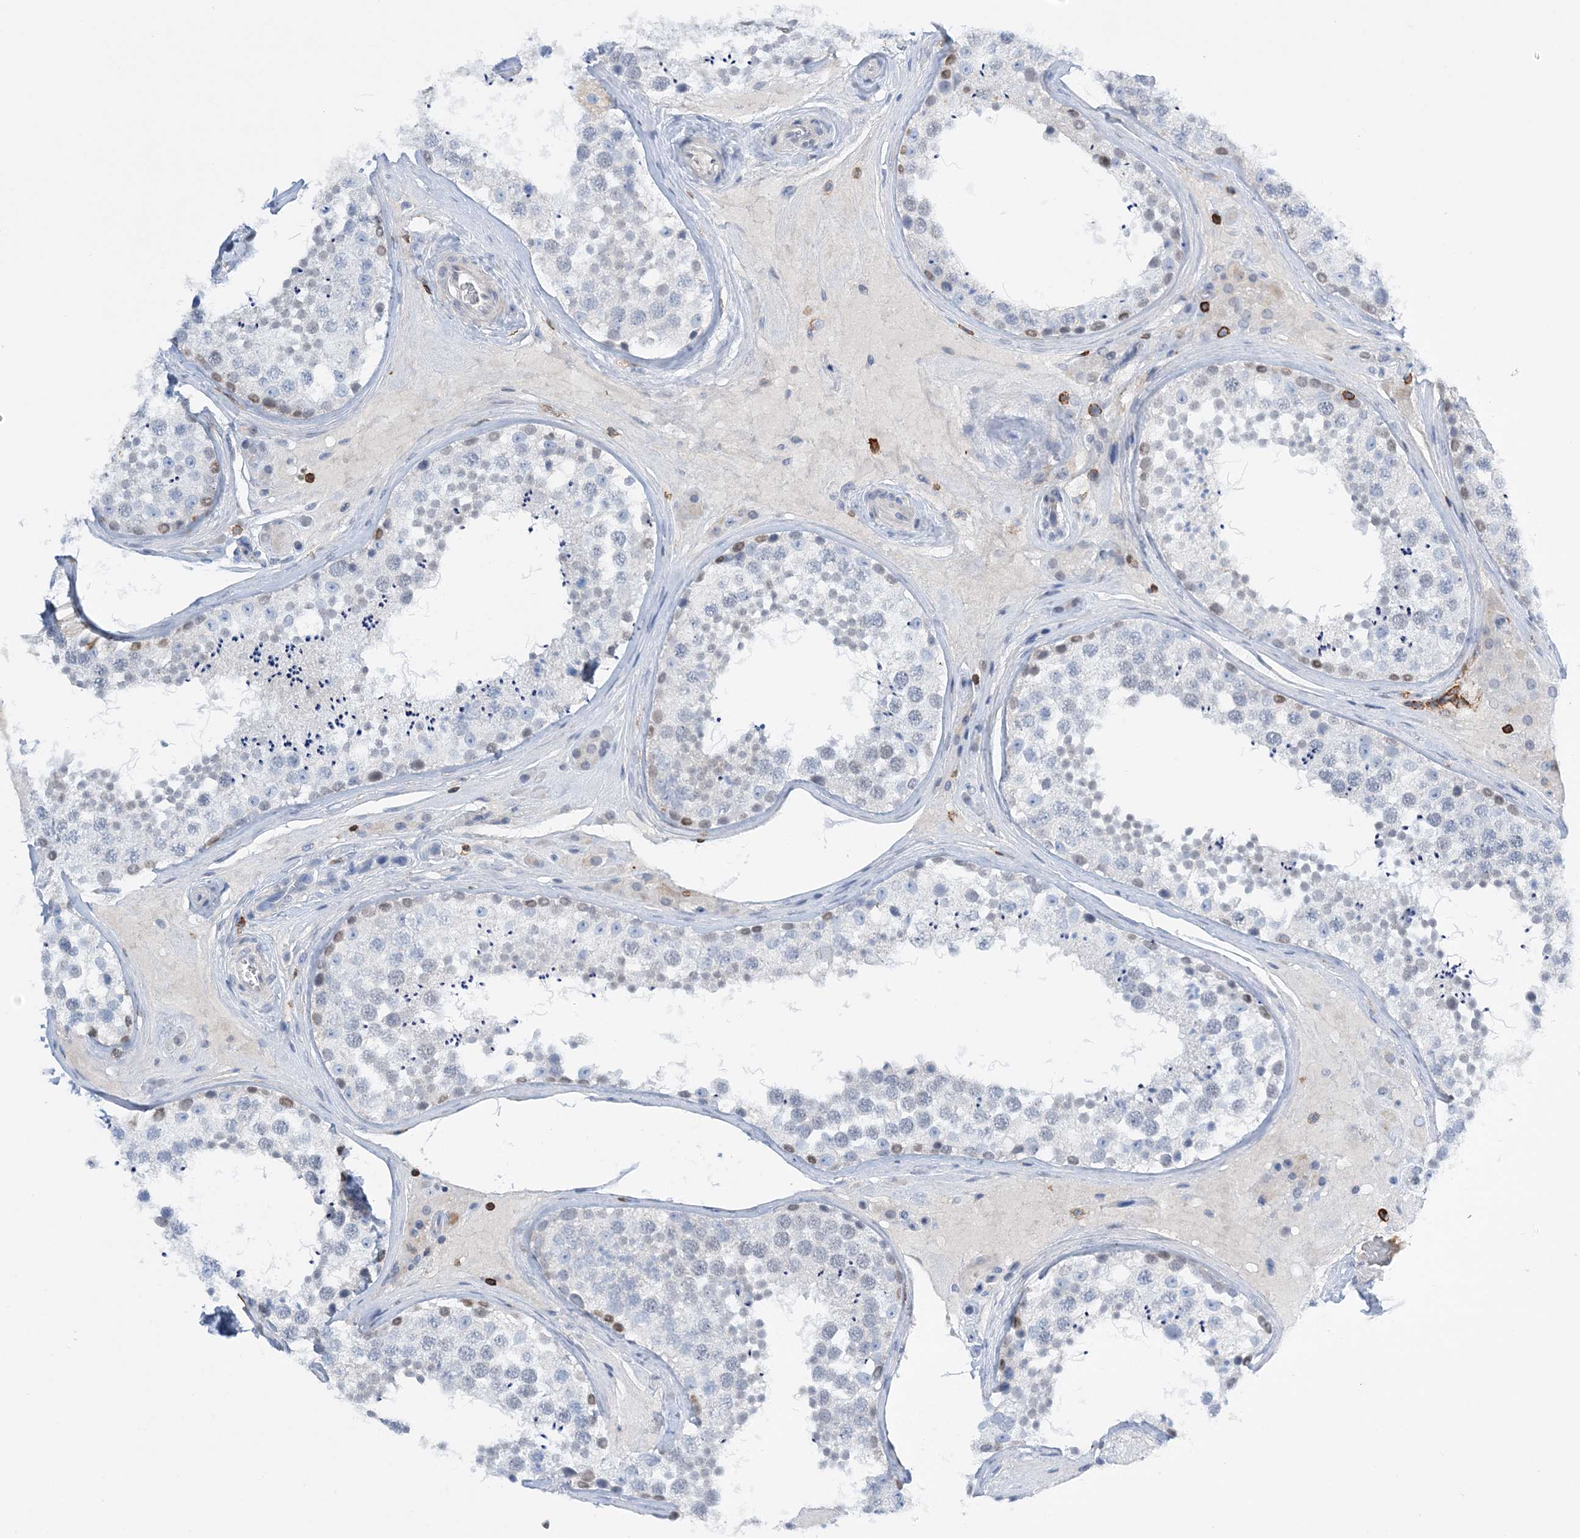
{"staining": {"intensity": "moderate", "quantity": "<25%", "location": "nuclear"}, "tissue": "testis", "cell_type": "Cells in seminiferous ducts", "image_type": "normal", "snomed": [{"axis": "morphology", "description": "Normal tissue, NOS"}, {"axis": "topography", "description": "Testis"}], "caption": "High-power microscopy captured an immunohistochemistry photomicrograph of unremarkable testis, revealing moderate nuclear positivity in about <25% of cells in seminiferous ducts. The staining was performed using DAB (3,3'-diaminobenzidine), with brown indicating positive protein expression. Nuclei are stained blue with hematoxylin.", "gene": "PRMT9", "patient": {"sex": "male", "age": 46}}